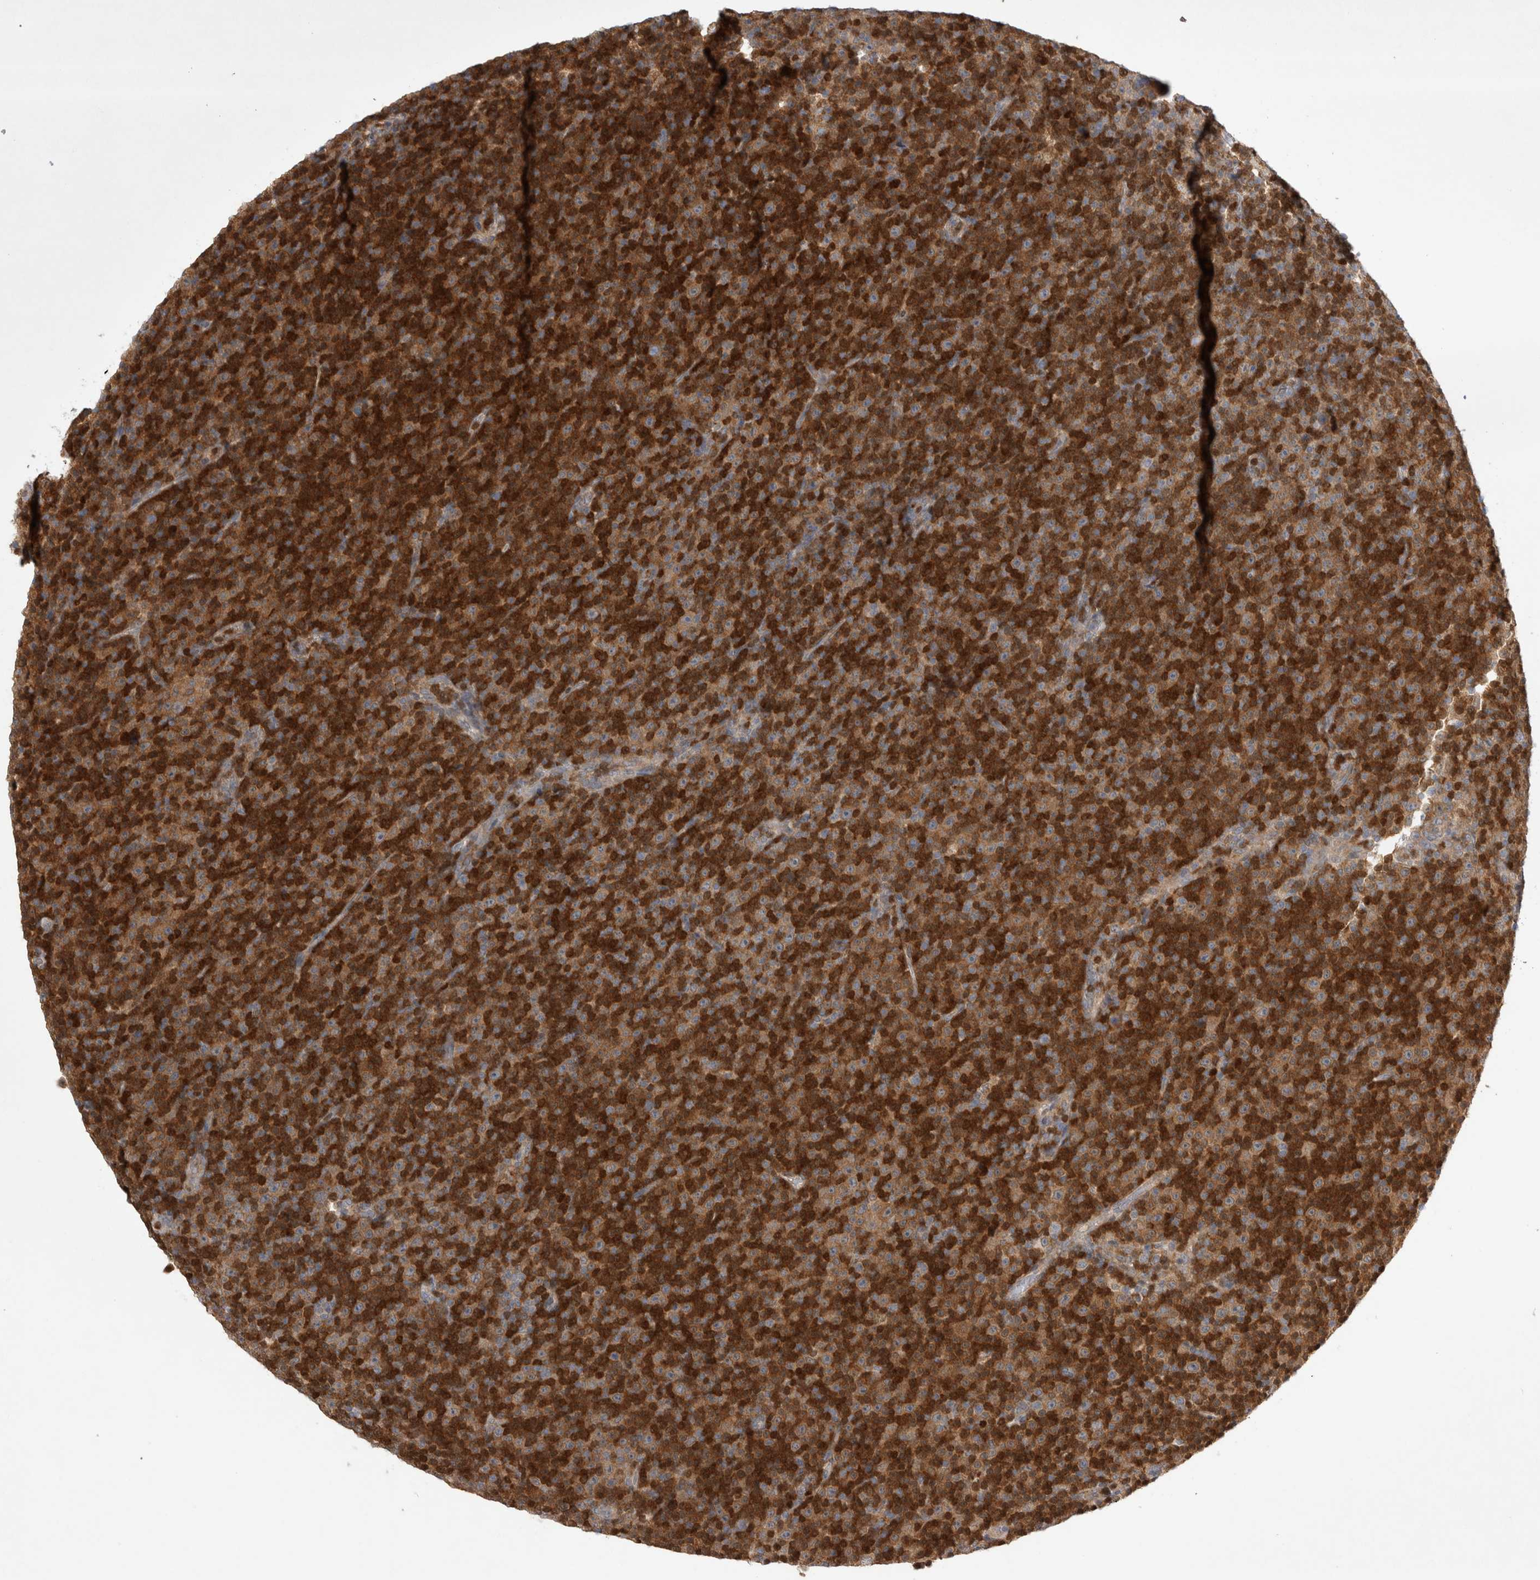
{"staining": {"intensity": "moderate", "quantity": "25%-75%", "location": "cytoplasmic/membranous,nuclear"}, "tissue": "lymphoma", "cell_type": "Tumor cells", "image_type": "cancer", "snomed": [{"axis": "morphology", "description": "Malignant lymphoma, non-Hodgkin's type, Low grade"}, {"axis": "topography", "description": "Lymph node"}], "caption": "Protein analysis of lymphoma tissue shows moderate cytoplasmic/membranous and nuclear positivity in approximately 25%-75% of tumor cells.", "gene": "SRD5A3", "patient": {"sex": "female", "age": 67}}